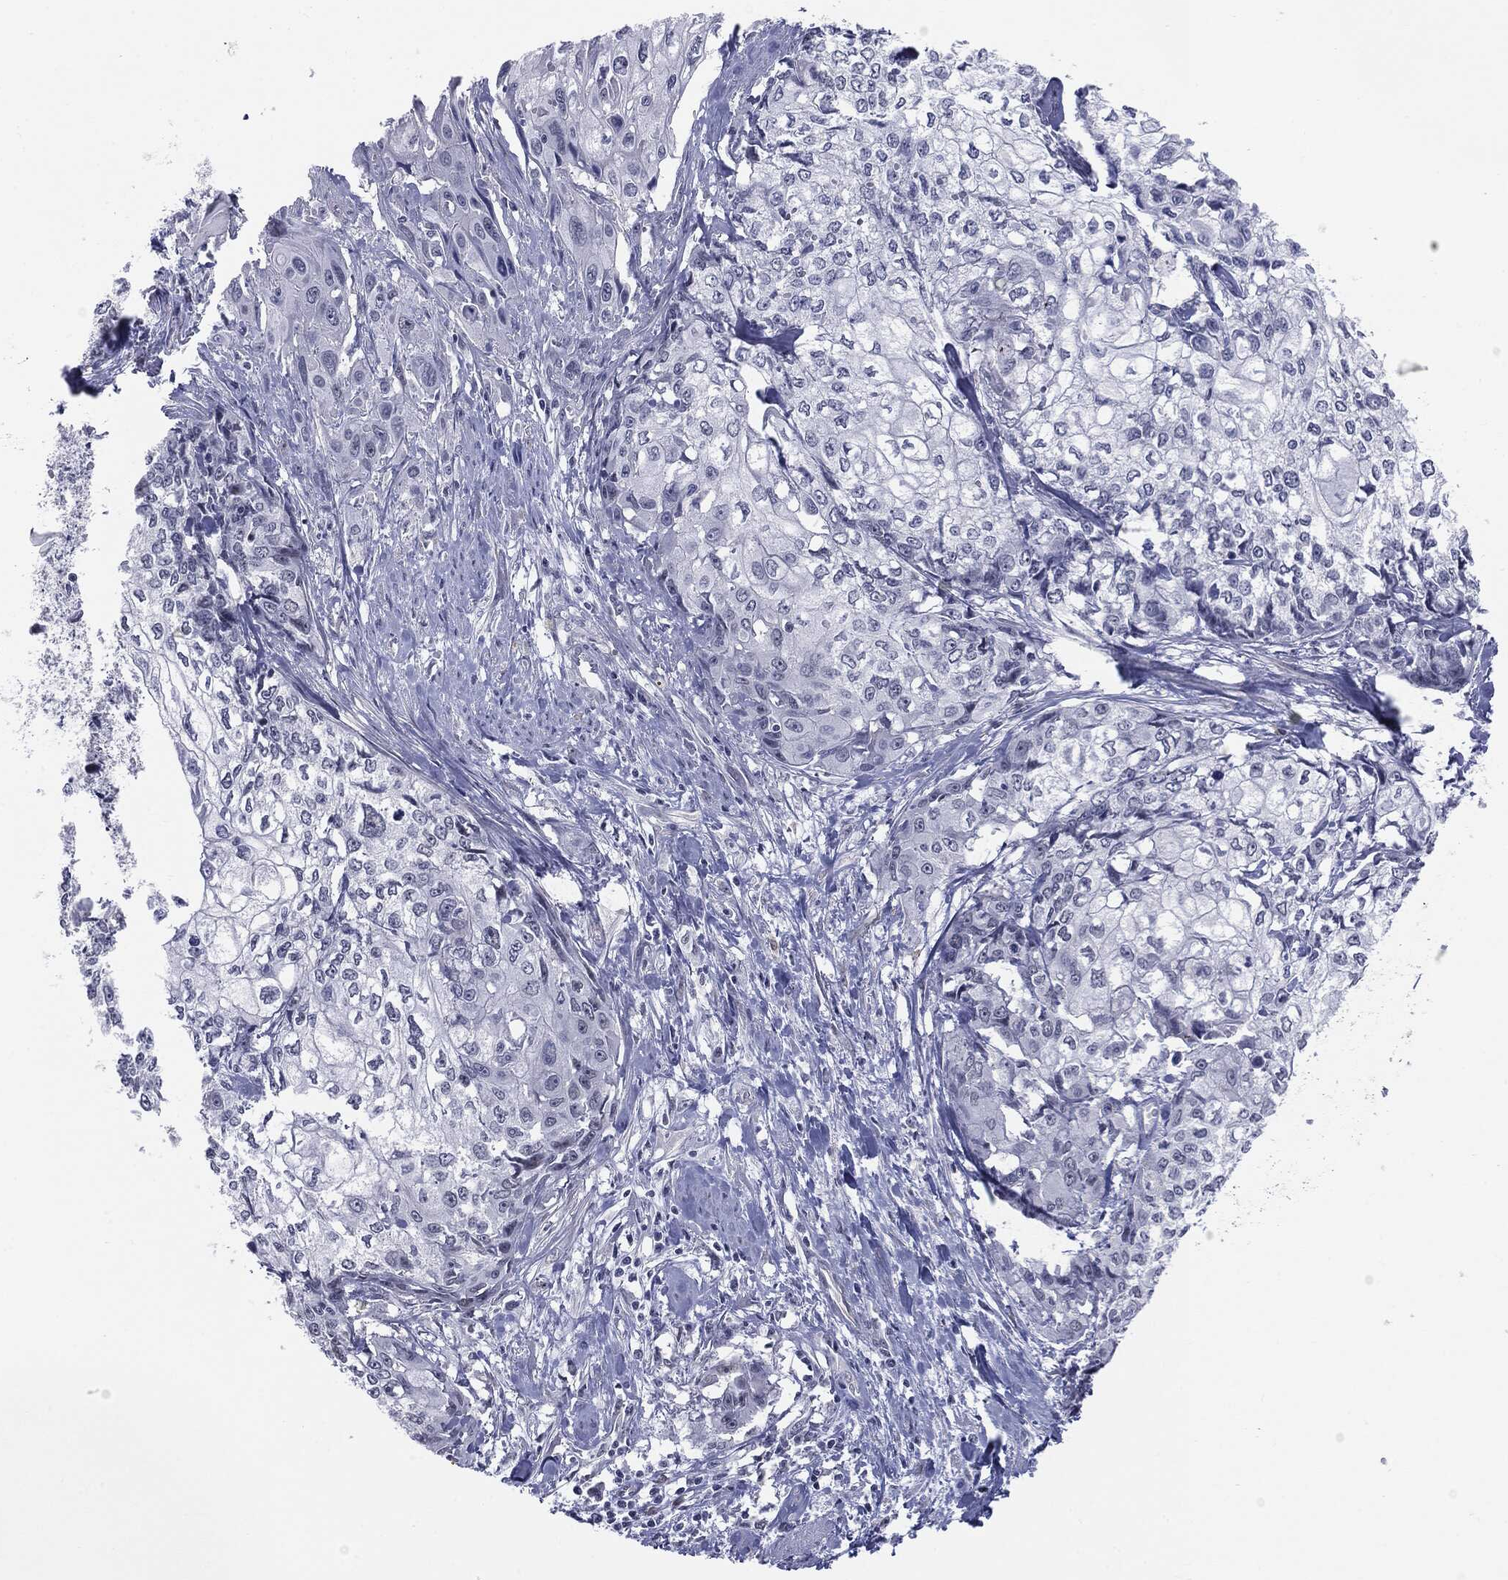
{"staining": {"intensity": "negative", "quantity": "none", "location": "none"}, "tissue": "cervical cancer", "cell_type": "Tumor cells", "image_type": "cancer", "snomed": [{"axis": "morphology", "description": "Squamous cell carcinoma, NOS"}, {"axis": "topography", "description": "Cervix"}], "caption": "Squamous cell carcinoma (cervical) was stained to show a protein in brown. There is no significant positivity in tumor cells.", "gene": "SLC5A5", "patient": {"sex": "female", "age": 58}}